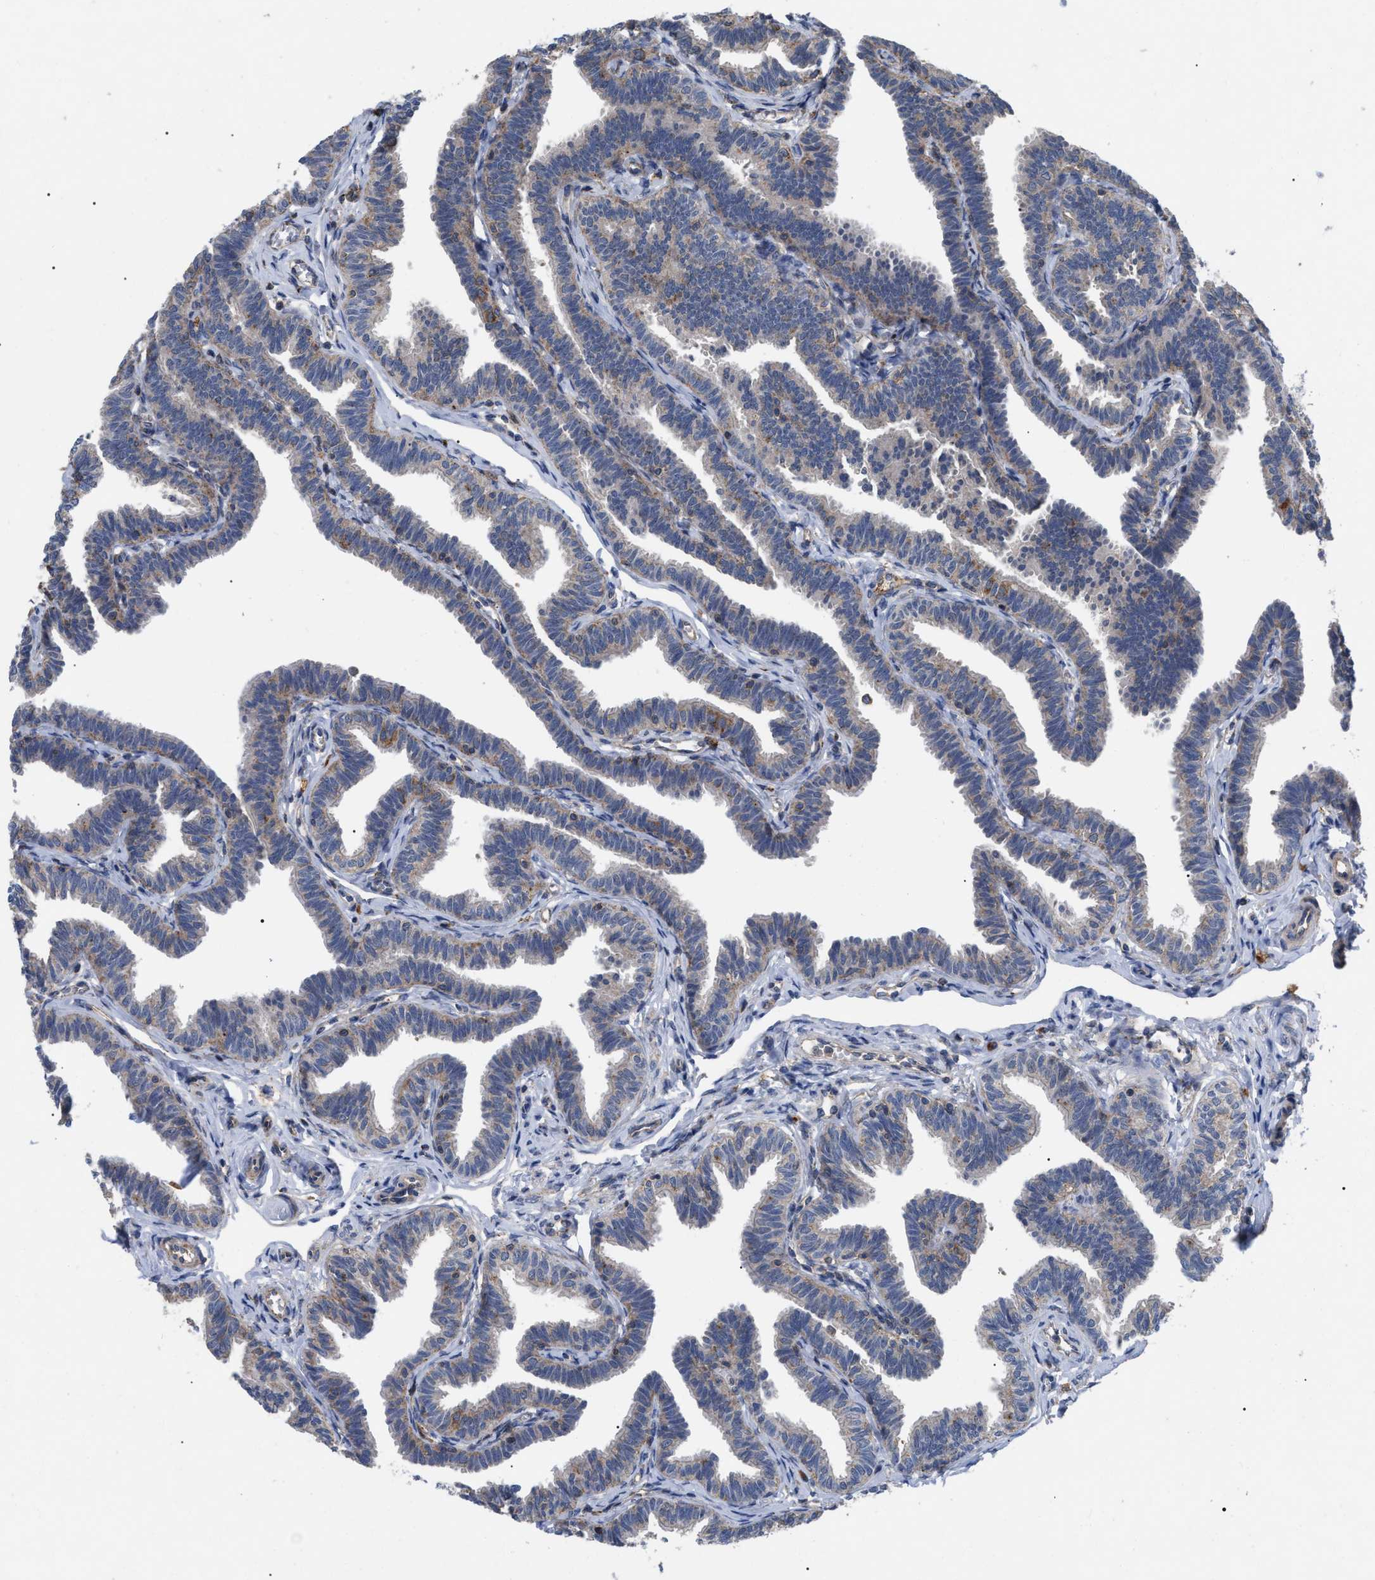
{"staining": {"intensity": "weak", "quantity": "25%-75%", "location": "cytoplasmic/membranous"}, "tissue": "fallopian tube", "cell_type": "Glandular cells", "image_type": "normal", "snomed": [{"axis": "morphology", "description": "Normal tissue, NOS"}, {"axis": "topography", "description": "Fallopian tube"}, {"axis": "topography", "description": "Ovary"}], "caption": "A histopathology image showing weak cytoplasmic/membranous staining in about 25%-75% of glandular cells in normal fallopian tube, as visualized by brown immunohistochemical staining.", "gene": "FAM171A2", "patient": {"sex": "female", "age": 23}}